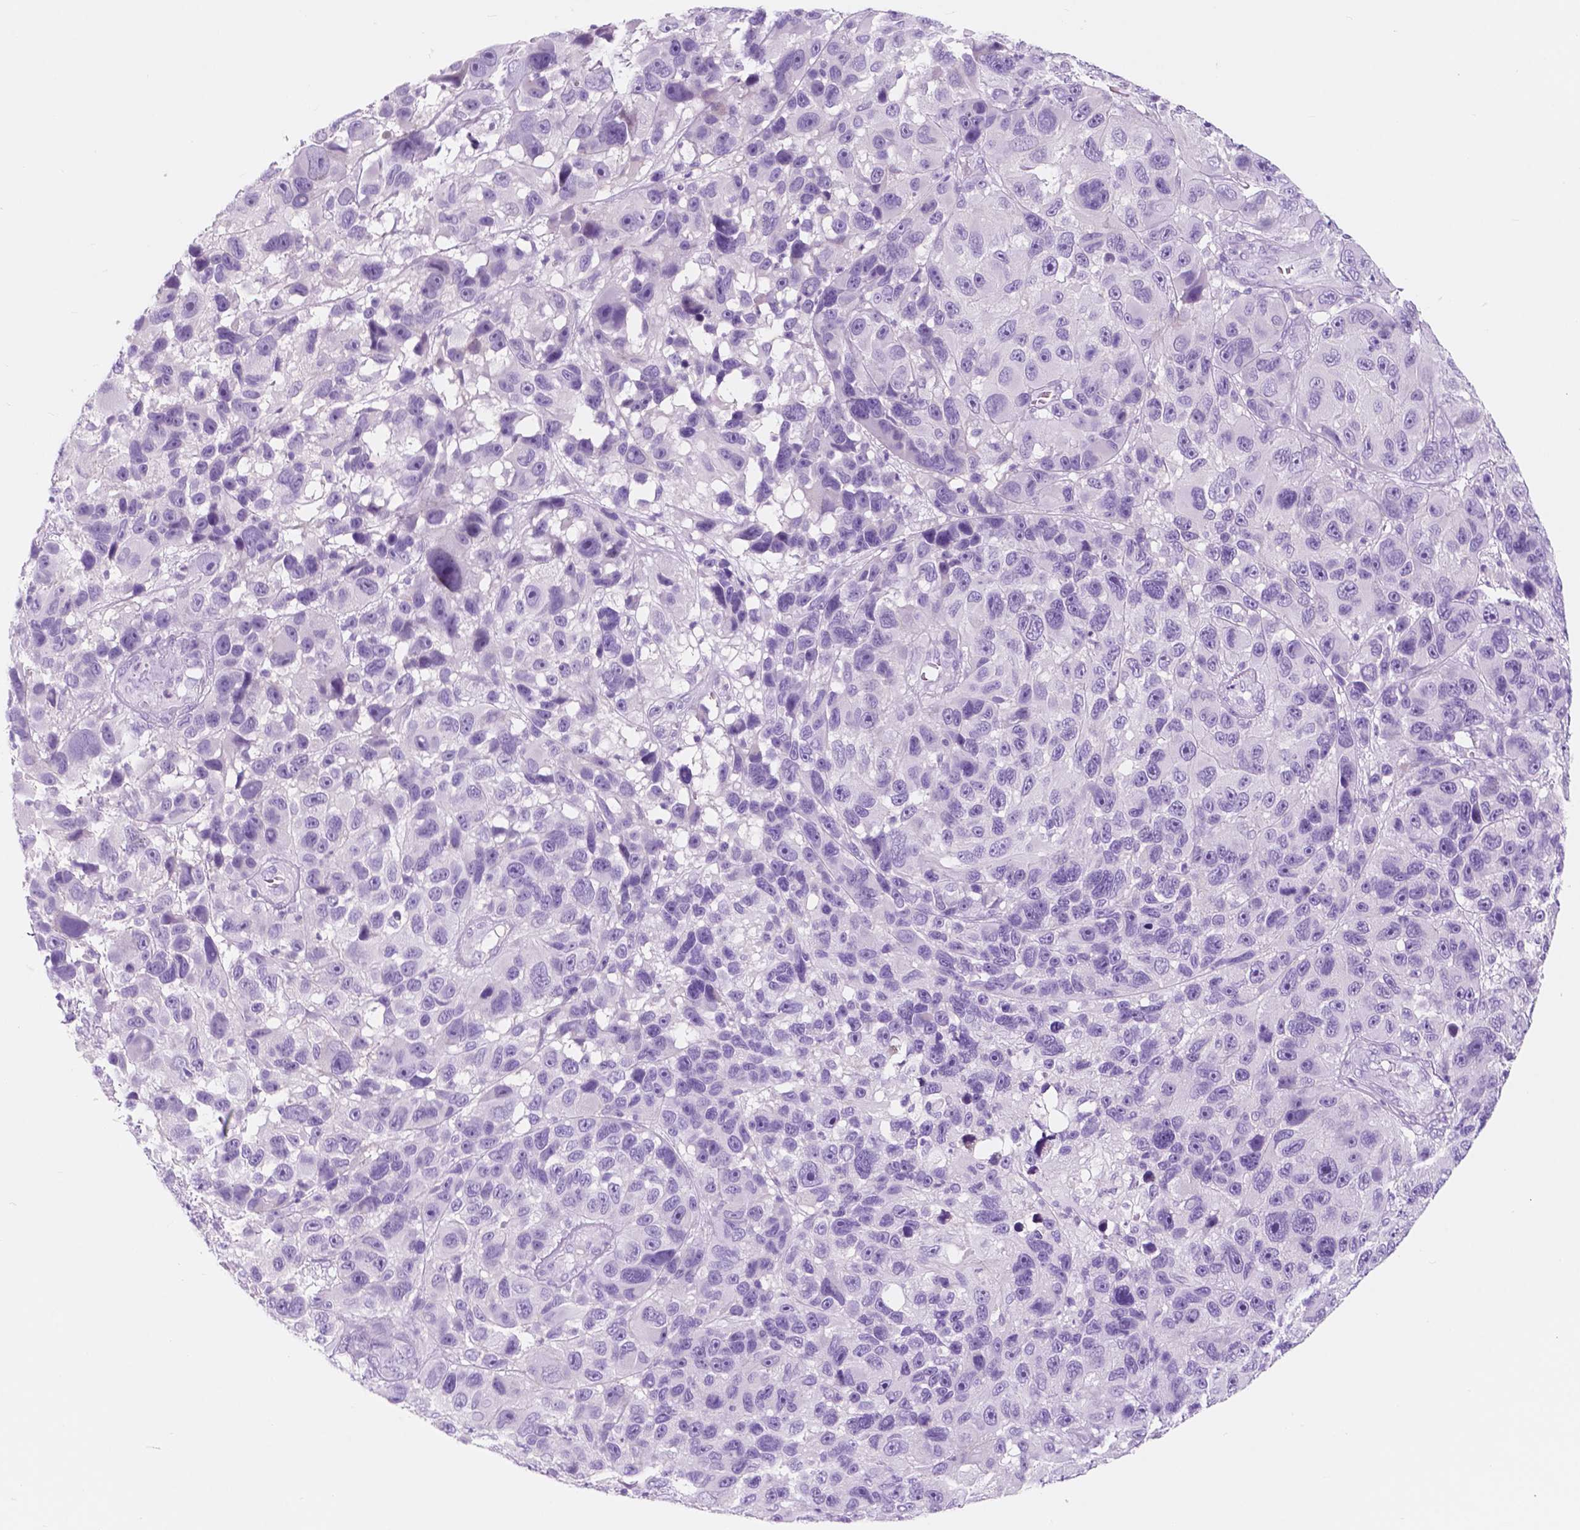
{"staining": {"intensity": "negative", "quantity": "none", "location": "none"}, "tissue": "melanoma", "cell_type": "Tumor cells", "image_type": "cancer", "snomed": [{"axis": "morphology", "description": "Malignant melanoma, NOS"}, {"axis": "topography", "description": "Skin"}], "caption": "The photomicrograph reveals no significant expression in tumor cells of melanoma.", "gene": "CUZD1", "patient": {"sex": "male", "age": 53}}